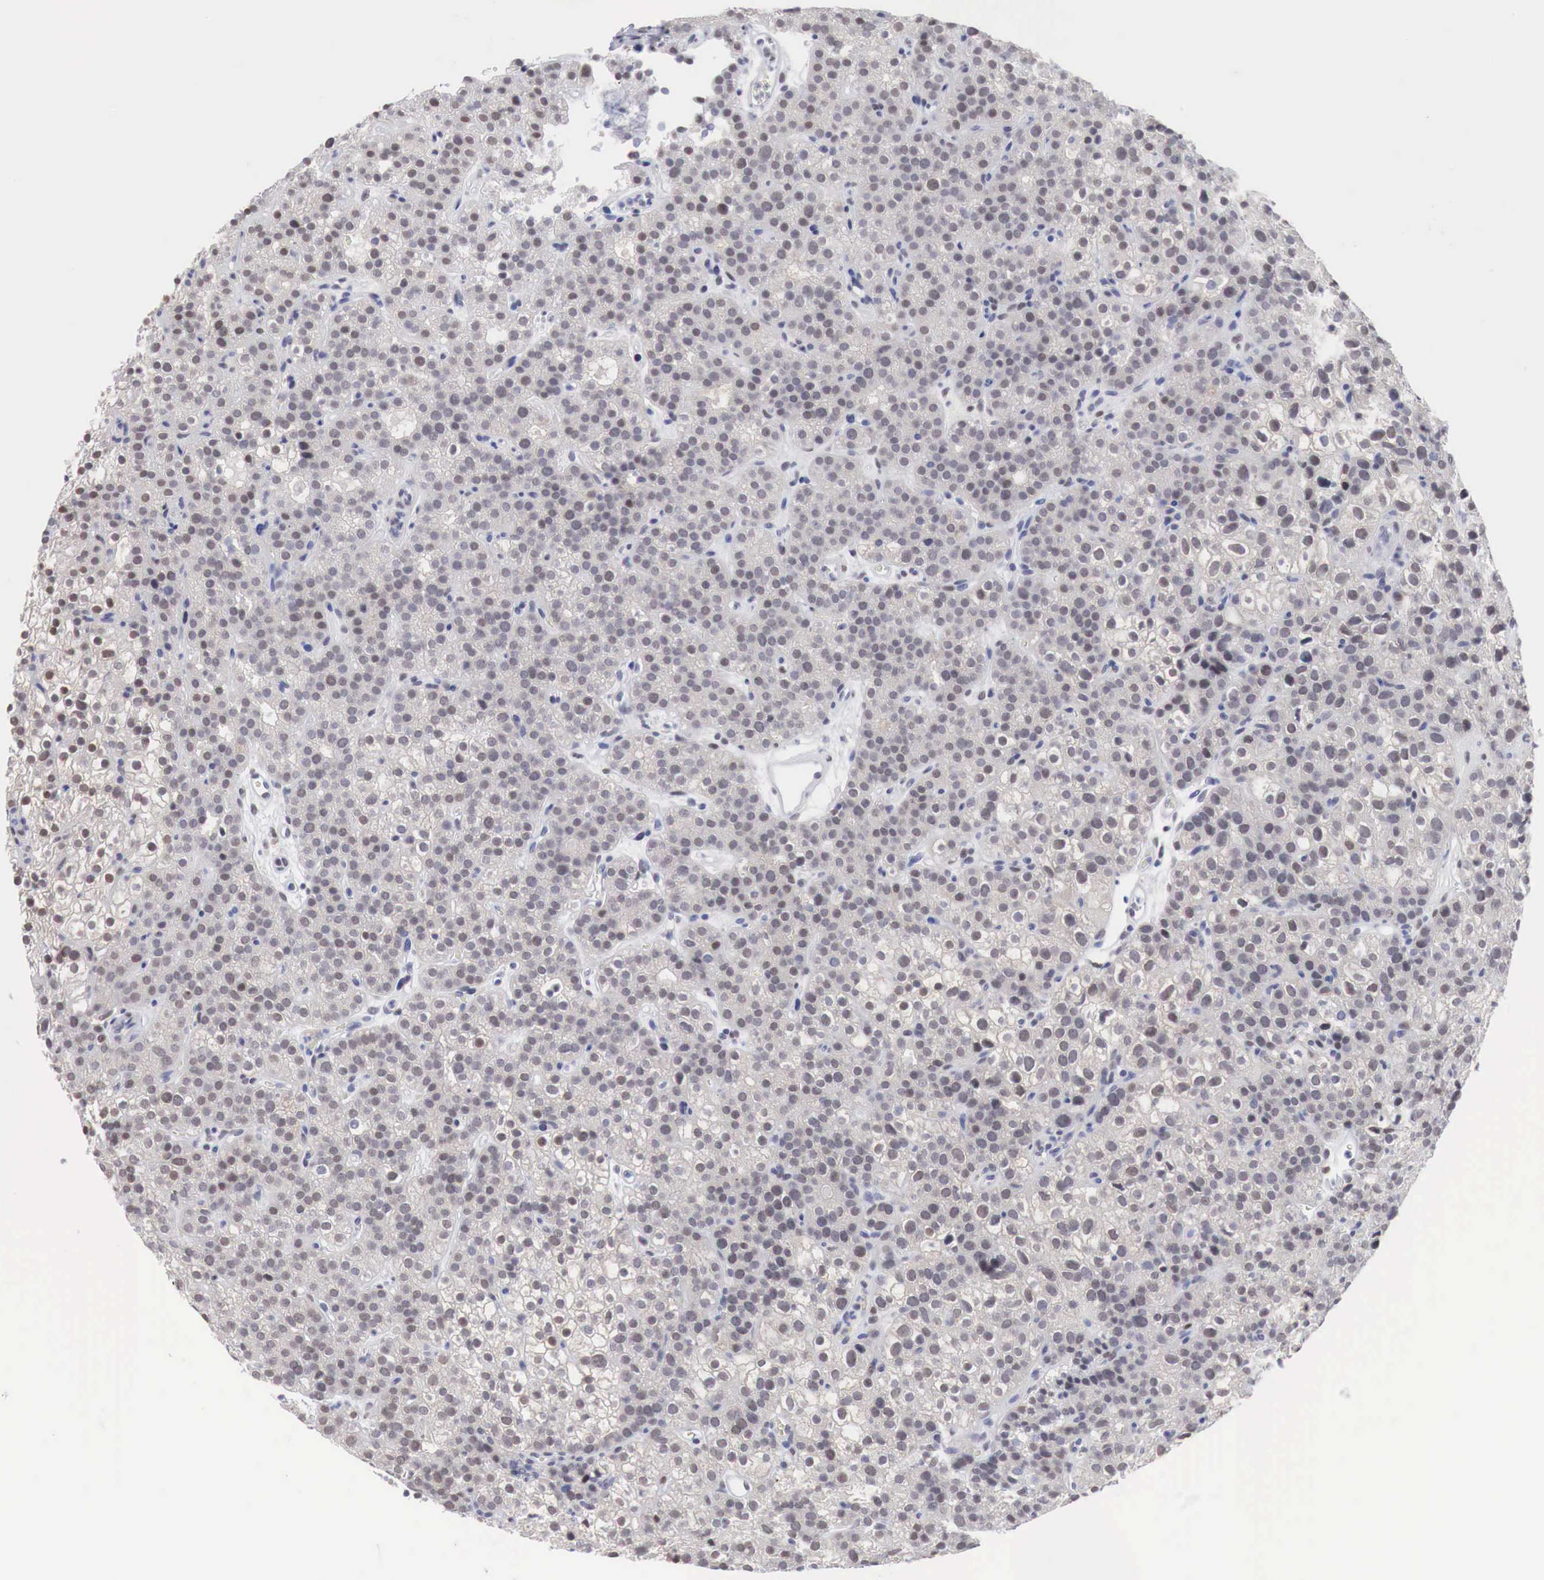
{"staining": {"intensity": "weak", "quantity": "<25%", "location": "nuclear"}, "tissue": "parathyroid gland", "cell_type": "Glandular cells", "image_type": "normal", "snomed": [{"axis": "morphology", "description": "Normal tissue, NOS"}, {"axis": "topography", "description": "Parathyroid gland"}], "caption": "IHC of unremarkable human parathyroid gland exhibits no expression in glandular cells. (DAB (3,3'-diaminobenzidine) immunohistochemistry (IHC), high magnification).", "gene": "FOXP2", "patient": {"sex": "male", "age": 71}}